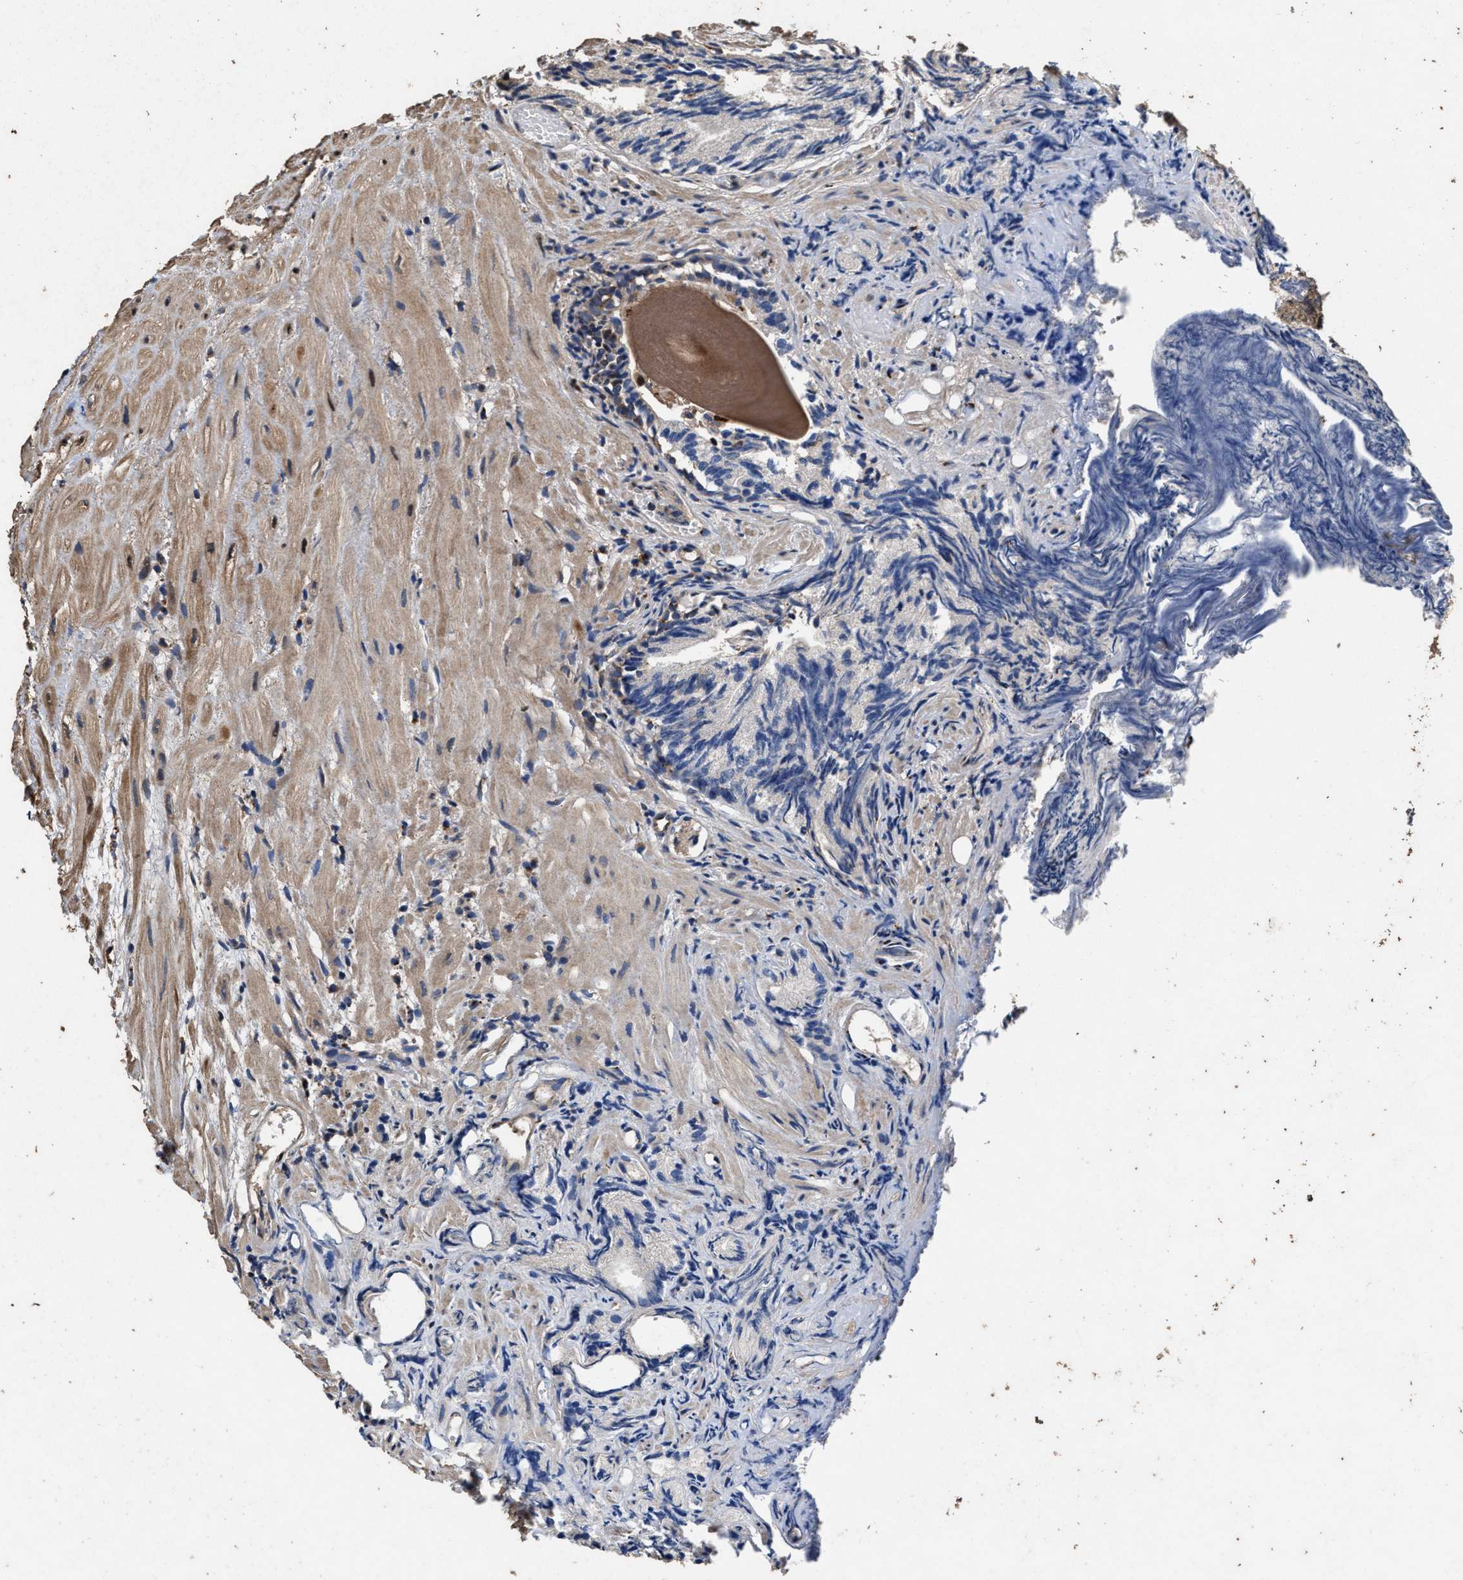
{"staining": {"intensity": "negative", "quantity": "none", "location": "none"}, "tissue": "prostate cancer", "cell_type": "Tumor cells", "image_type": "cancer", "snomed": [{"axis": "morphology", "description": "Adenocarcinoma, Low grade"}, {"axis": "topography", "description": "Prostate"}], "caption": "Tumor cells are negative for protein expression in human prostate cancer.", "gene": "TPST2", "patient": {"sex": "male", "age": 89}}